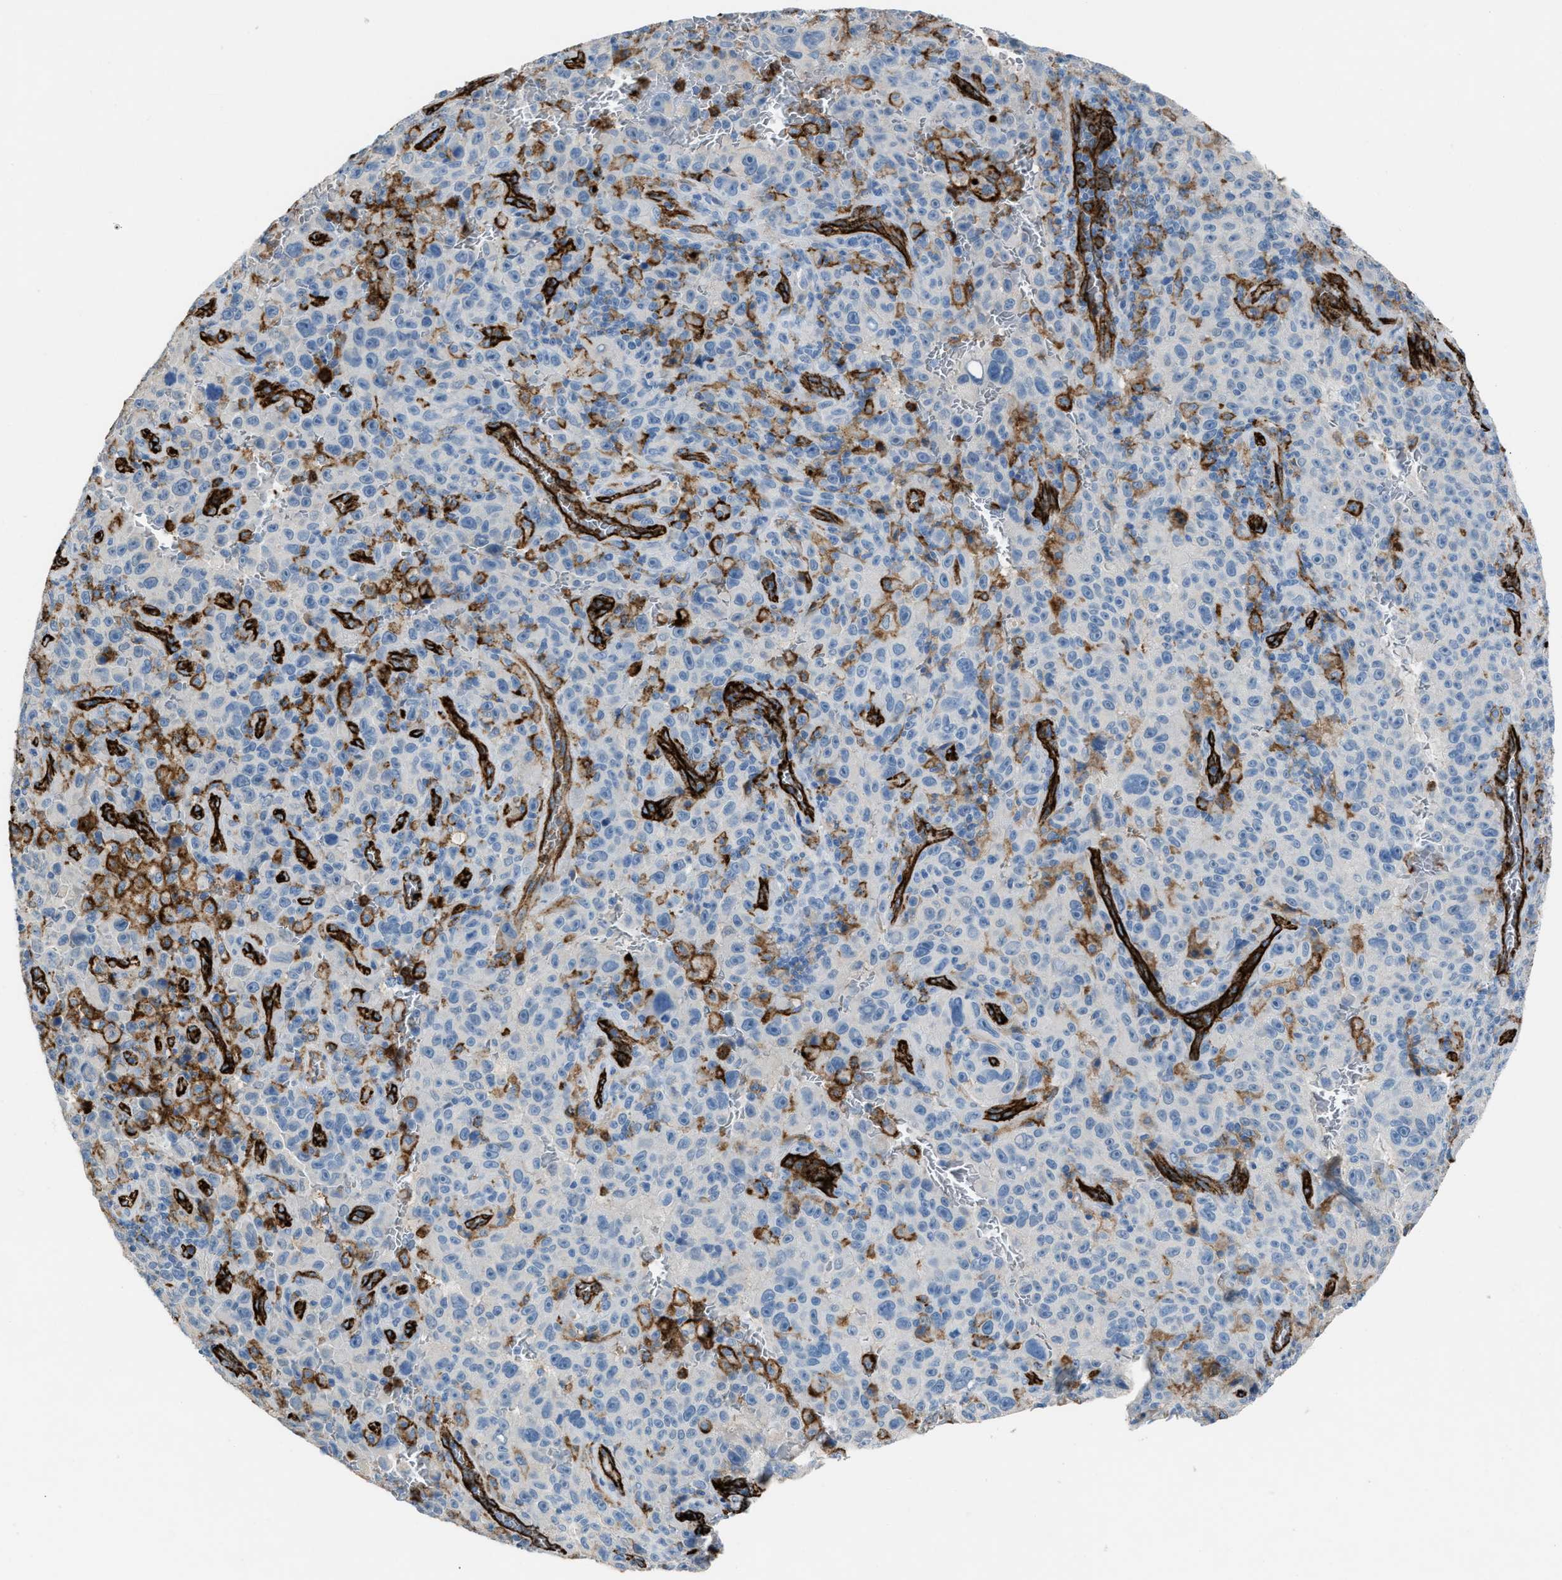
{"staining": {"intensity": "negative", "quantity": "none", "location": "none"}, "tissue": "melanoma", "cell_type": "Tumor cells", "image_type": "cancer", "snomed": [{"axis": "morphology", "description": "Malignant melanoma, NOS"}, {"axis": "topography", "description": "Skin"}], "caption": "A high-resolution photomicrograph shows immunohistochemistry (IHC) staining of melanoma, which displays no significant expression in tumor cells.", "gene": "DYSF", "patient": {"sex": "female", "age": 82}}